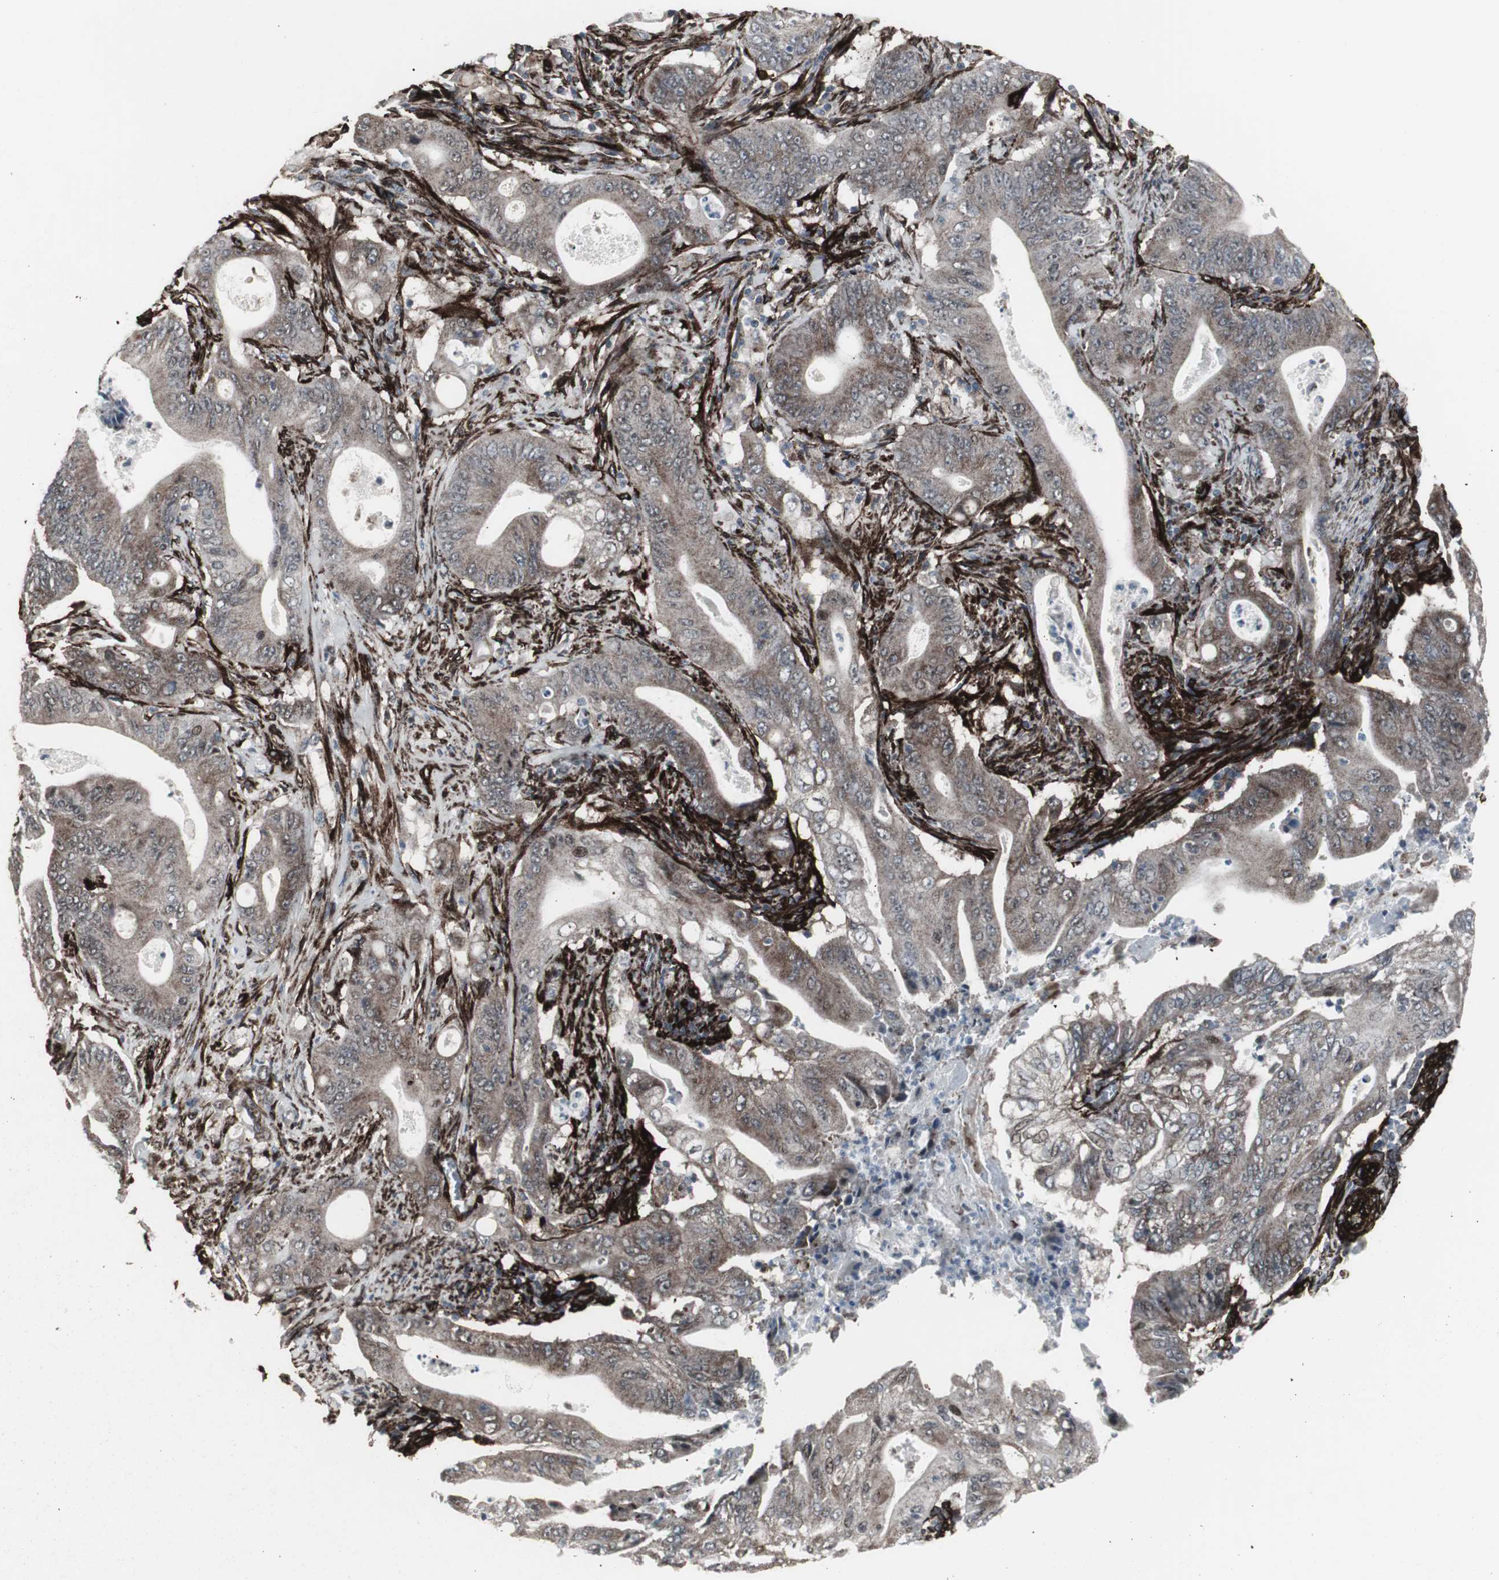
{"staining": {"intensity": "weak", "quantity": ">75%", "location": "cytoplasmic/membranous"}, "tissue": "pancreatic cancer", "cell_type": "Tumor cells", "image_type": "cancer", "snomed": [{"axis": "morphology", "description": "Normal tissue, NOS"}, {"axis": "topography", "description": "Lymph node"}], "caption": "Pancreatic cancer stained with DAB (3,3'-diaminobenzidine) immunohistochemistry (IHC) shows low levels of weak cytoplasmic/membranous expression in approximately >75% of tumor cells.", "gene": "PDGFA", "patient": {"sex": "male", "age": 62}}